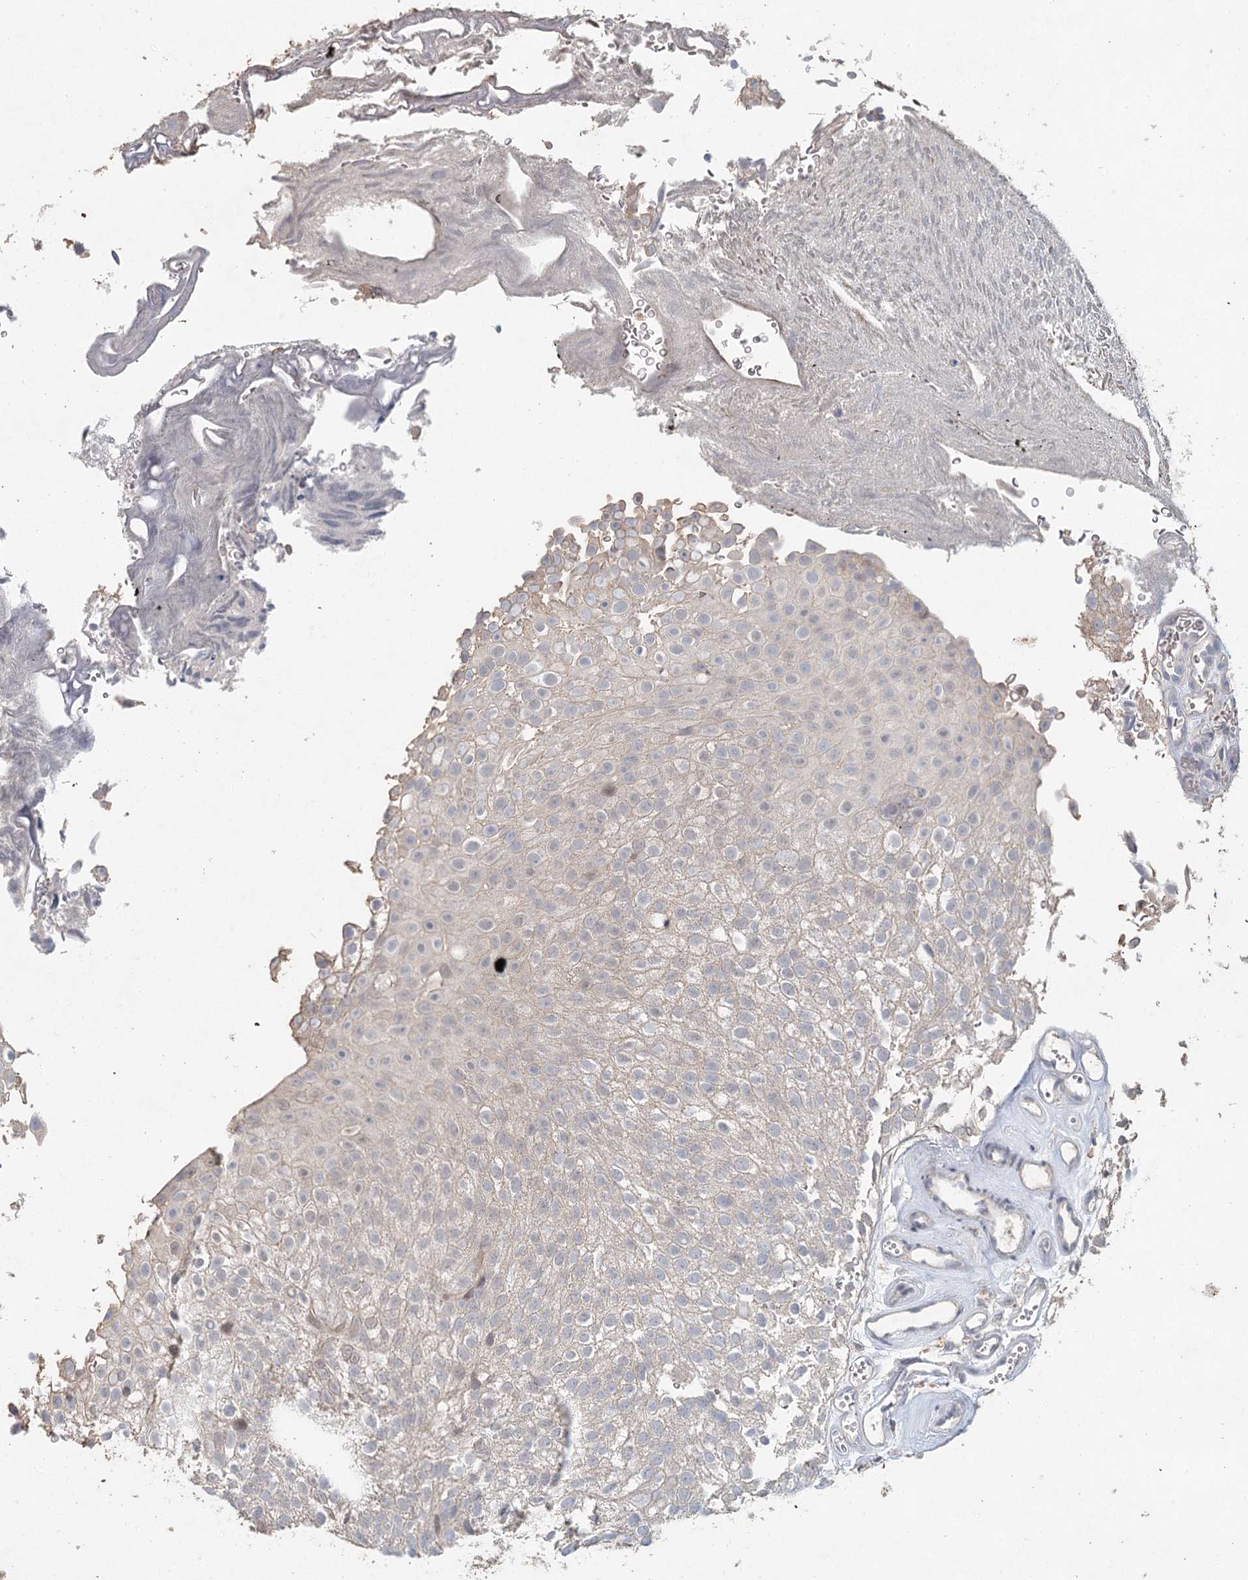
{"staining": {"intensity": "negative", "quantity": "none", "location": "none"}, "tissue": "urothelial cancer", "cell_type": "Tumor cells", "image_type": "cancer", "snomed": [{"axis": "morphology", "description": "Urothelial carcinoma, Low grade"}, {"axis": "topography", "description": "Urinary bladder"}], "caption": "Tumor cells are negative for brown protein staining in urothelial carcinoma (low-grade).", "gene": "ADK", "patient": {"sex": "male", "age": 78}}